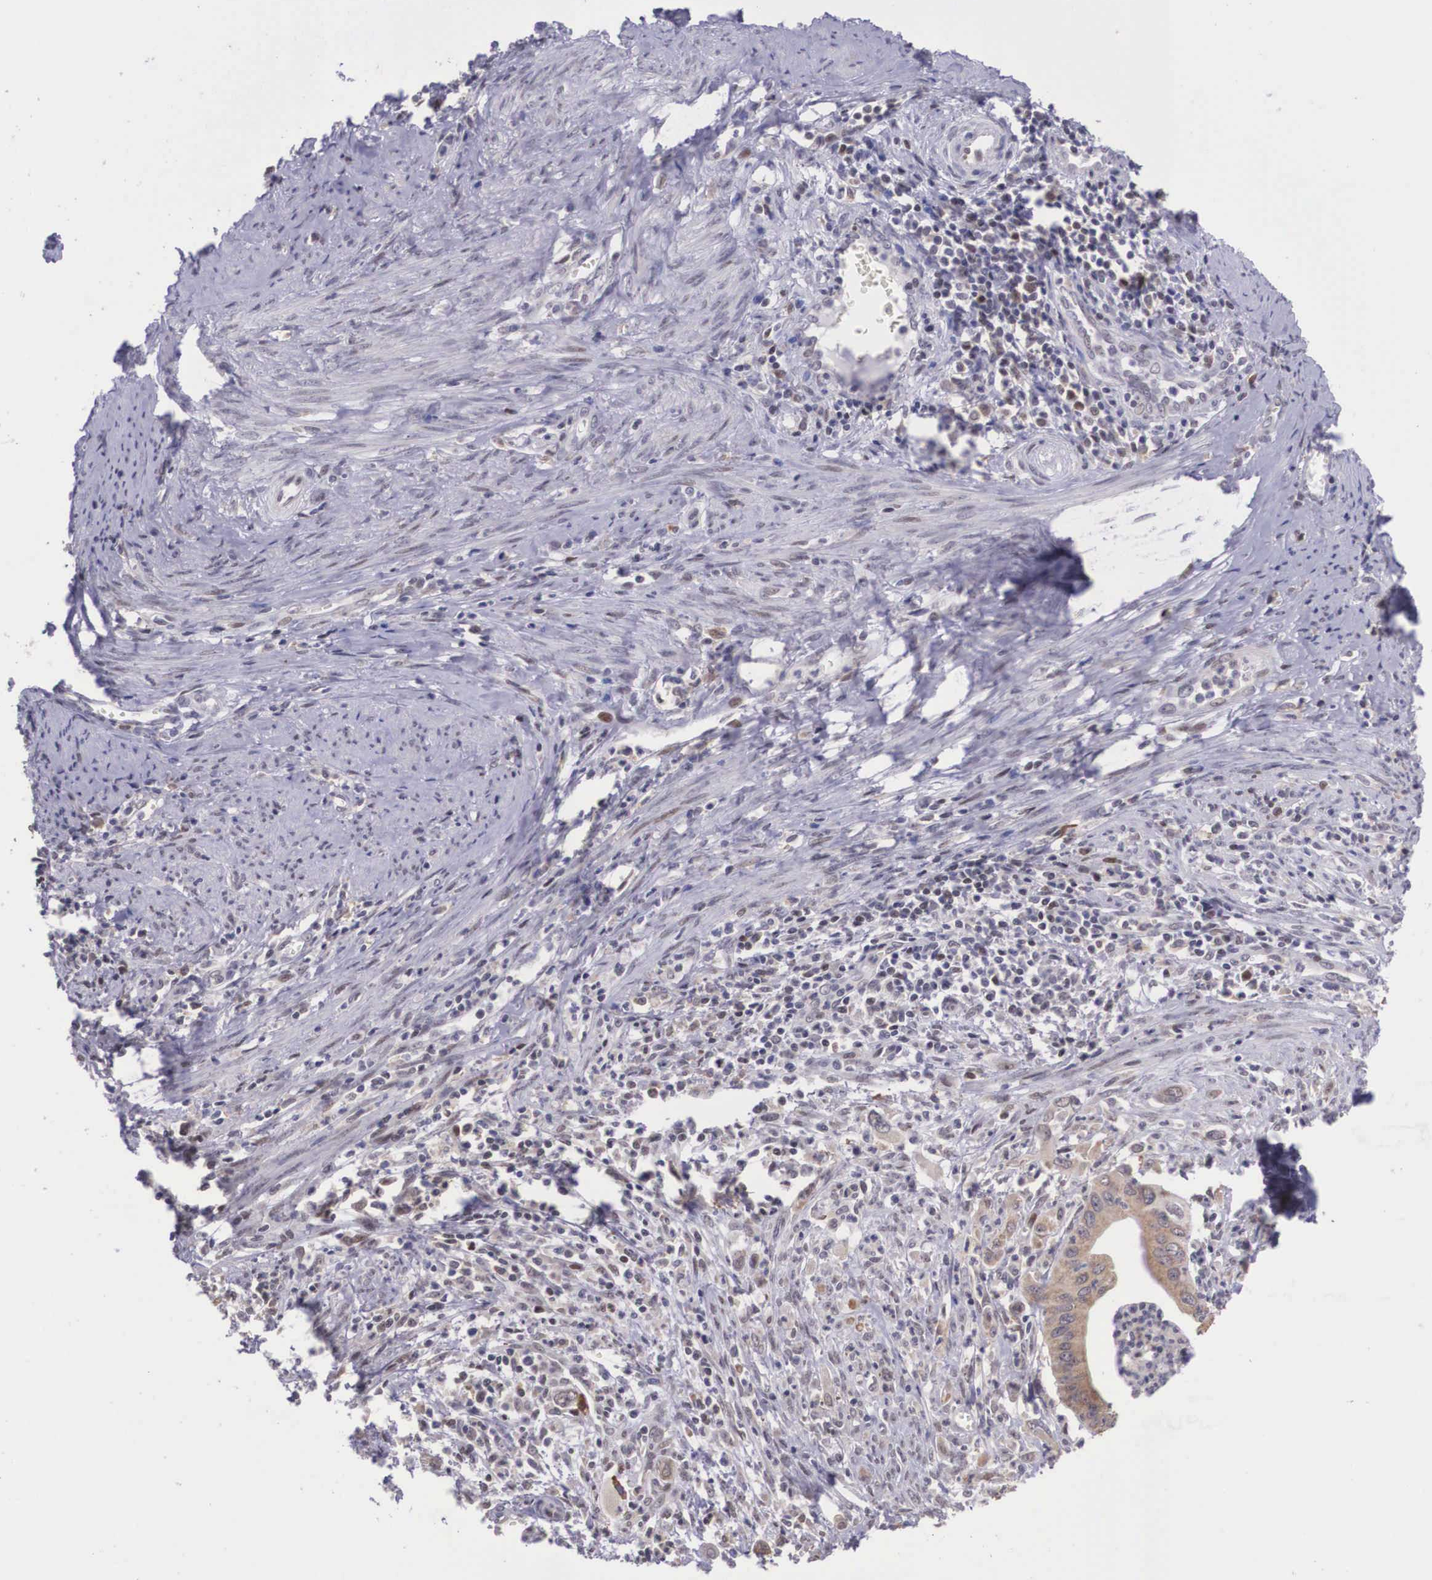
{"staining": {"intensity": "moderate", "quantity": ">75%", "location": "cytoplasmic/membranous"}, "tissue": "cervical cancer", "cell_type": "Tumor cells", "image_type": "cancer", "snomed": [{"axis": "morphology", "description": "Normal tissue, NOS"}, {"axis": "morphology", "description": "Adenocarcinoma, NOS"}, {"axis": "topography", "description": "Cervix"}], "caption": "The micrograph demonstrates immunohistochemical staining of cervical cancer (adenocarcinoma). There is moderate cytoplasmic/membranous staining is present in about >75% of tumor cells.", "gene": "SLC25A21", "patient": {"sex": "female", "age": 34}}